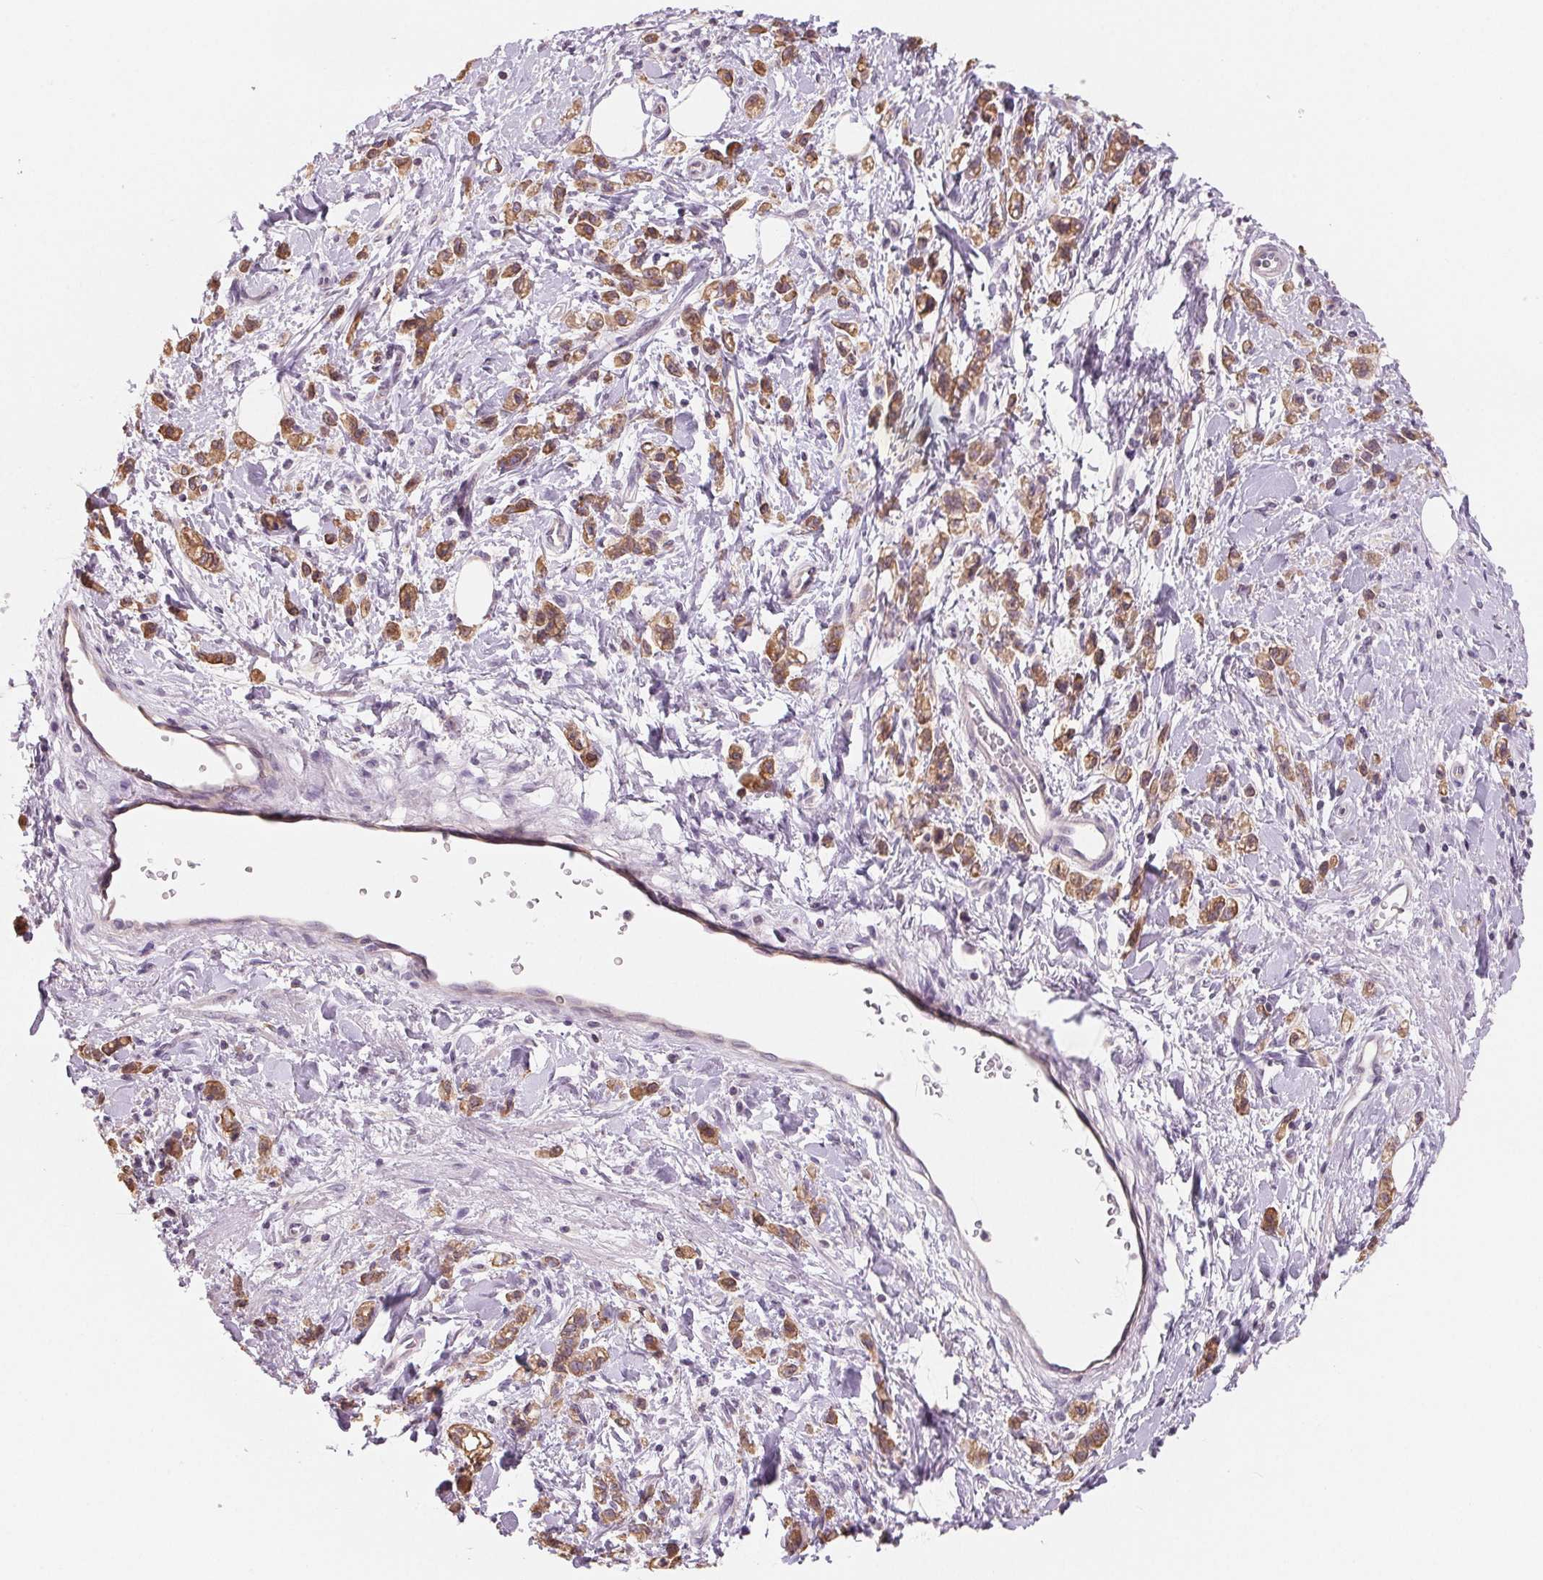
{"staining": {"intensity": "moderate", "quantity": ">75%", "location": "cytoplasmic/membranous"}, "tissue": "stomach cancer", "cell_type": "Tumor cells", "image_type": "cancer", "snomed": [{"axis": "morphology", "description": "Adenocarcinoma, NOS"}, {"axis": "topography", "description": "Stomach"}], "caption": "IHC histopathology image of neoplastic tissue: stomach cancer stained using immunohistochemistry (IHC) exhibits medium levels of moderate protein expression localized specifically in the cytoplasmic/membranous of tumor cells, appearing as a cytoplasmic/membranous brown color.", "gene": "VTCN1", "patient": {"sex": "male", "age": 77}}